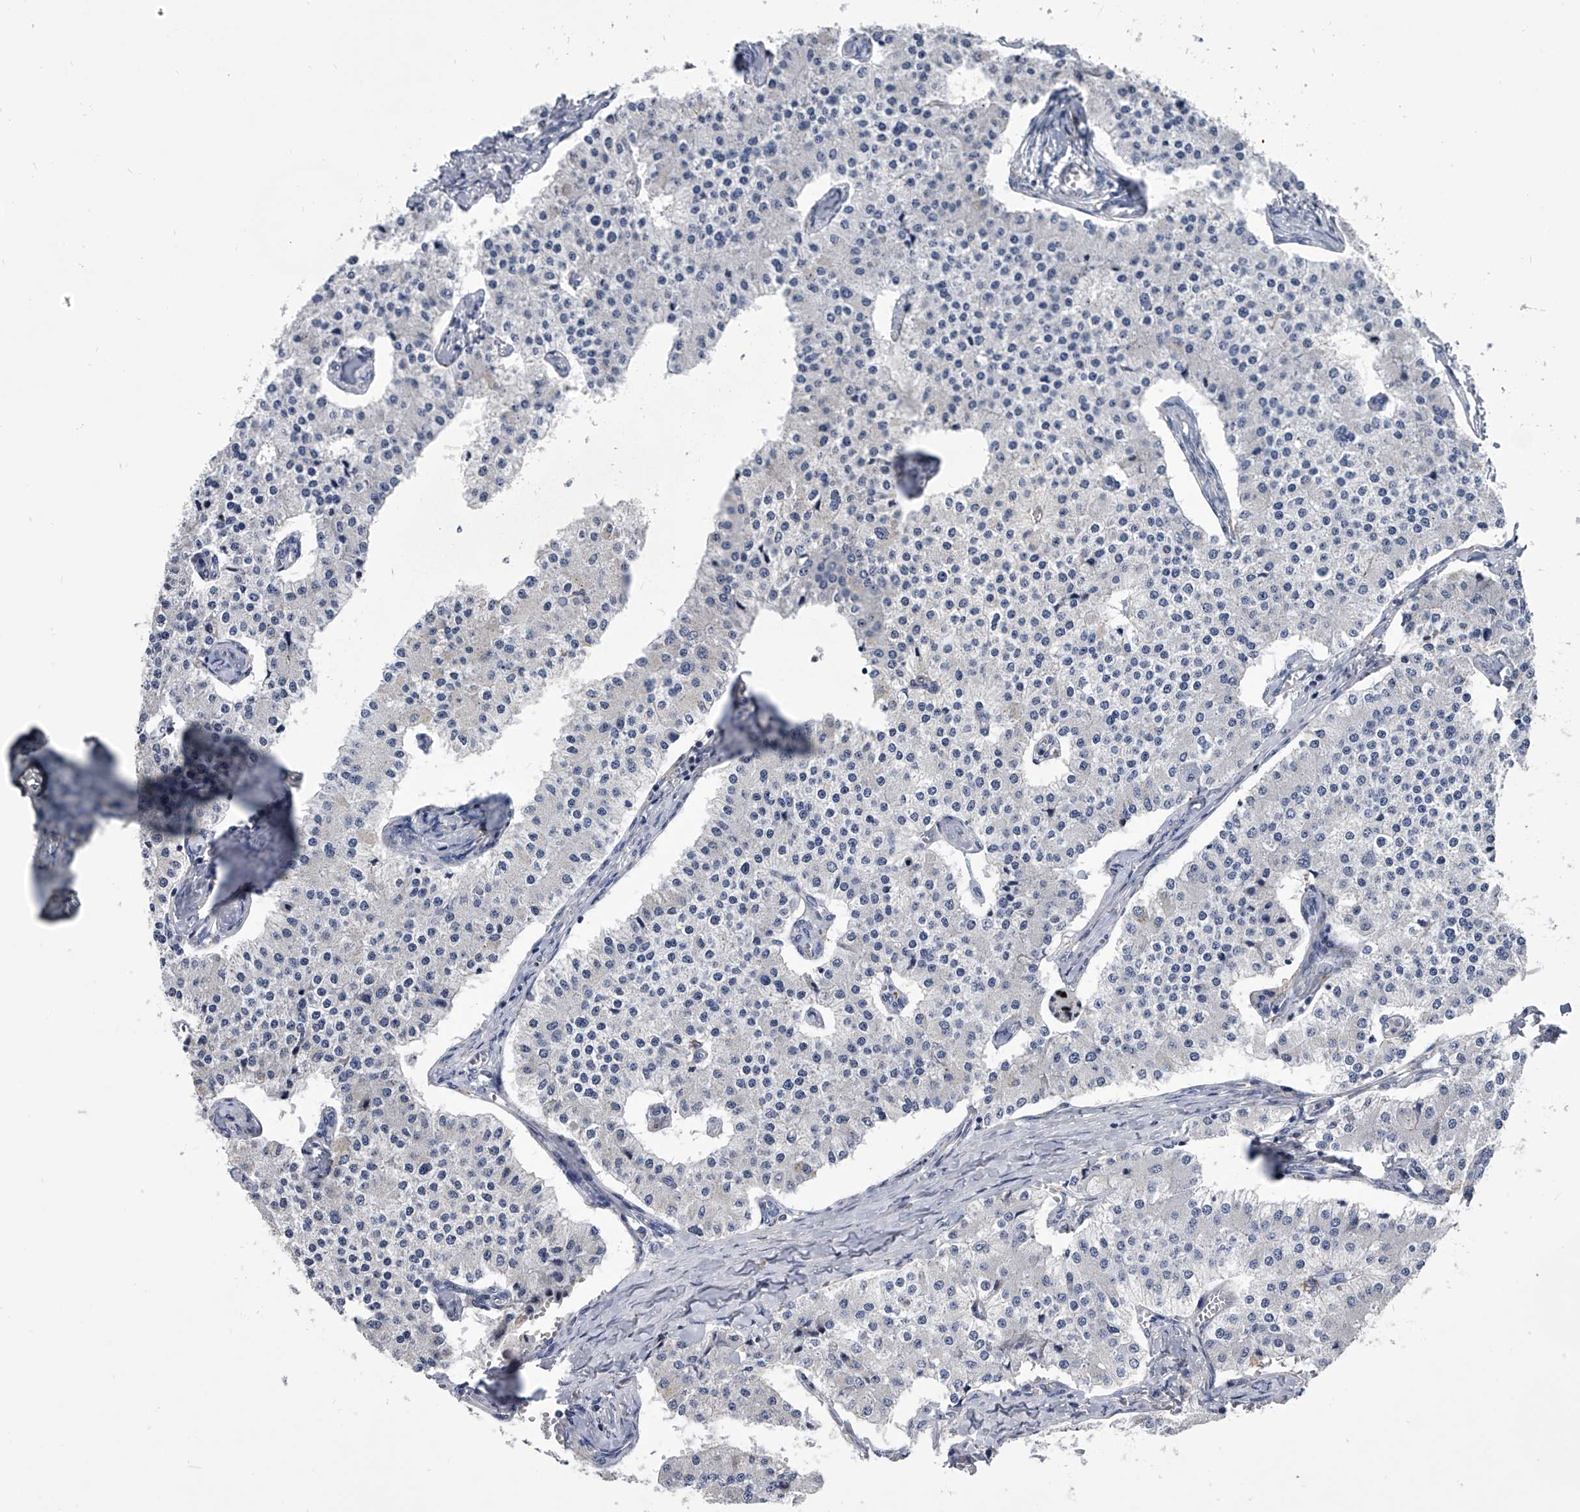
{"staining": {"intensity": "negative", "quantity": "none", "location": "none"}, "tissue": "carcinoid", "cell_type": "Tumor cells", "image_type": "cancer", "snomed": [{"axis": "morphology", "description": "Carcinoid, malignant, NOS"}, {"axis": "topography", "description": "Colon"}], "caption": "Tumor cells show no significant protein positivity in carcinoid.", "gene": "MAP4K3", "patient": {"sex": "female", "age": 52}}